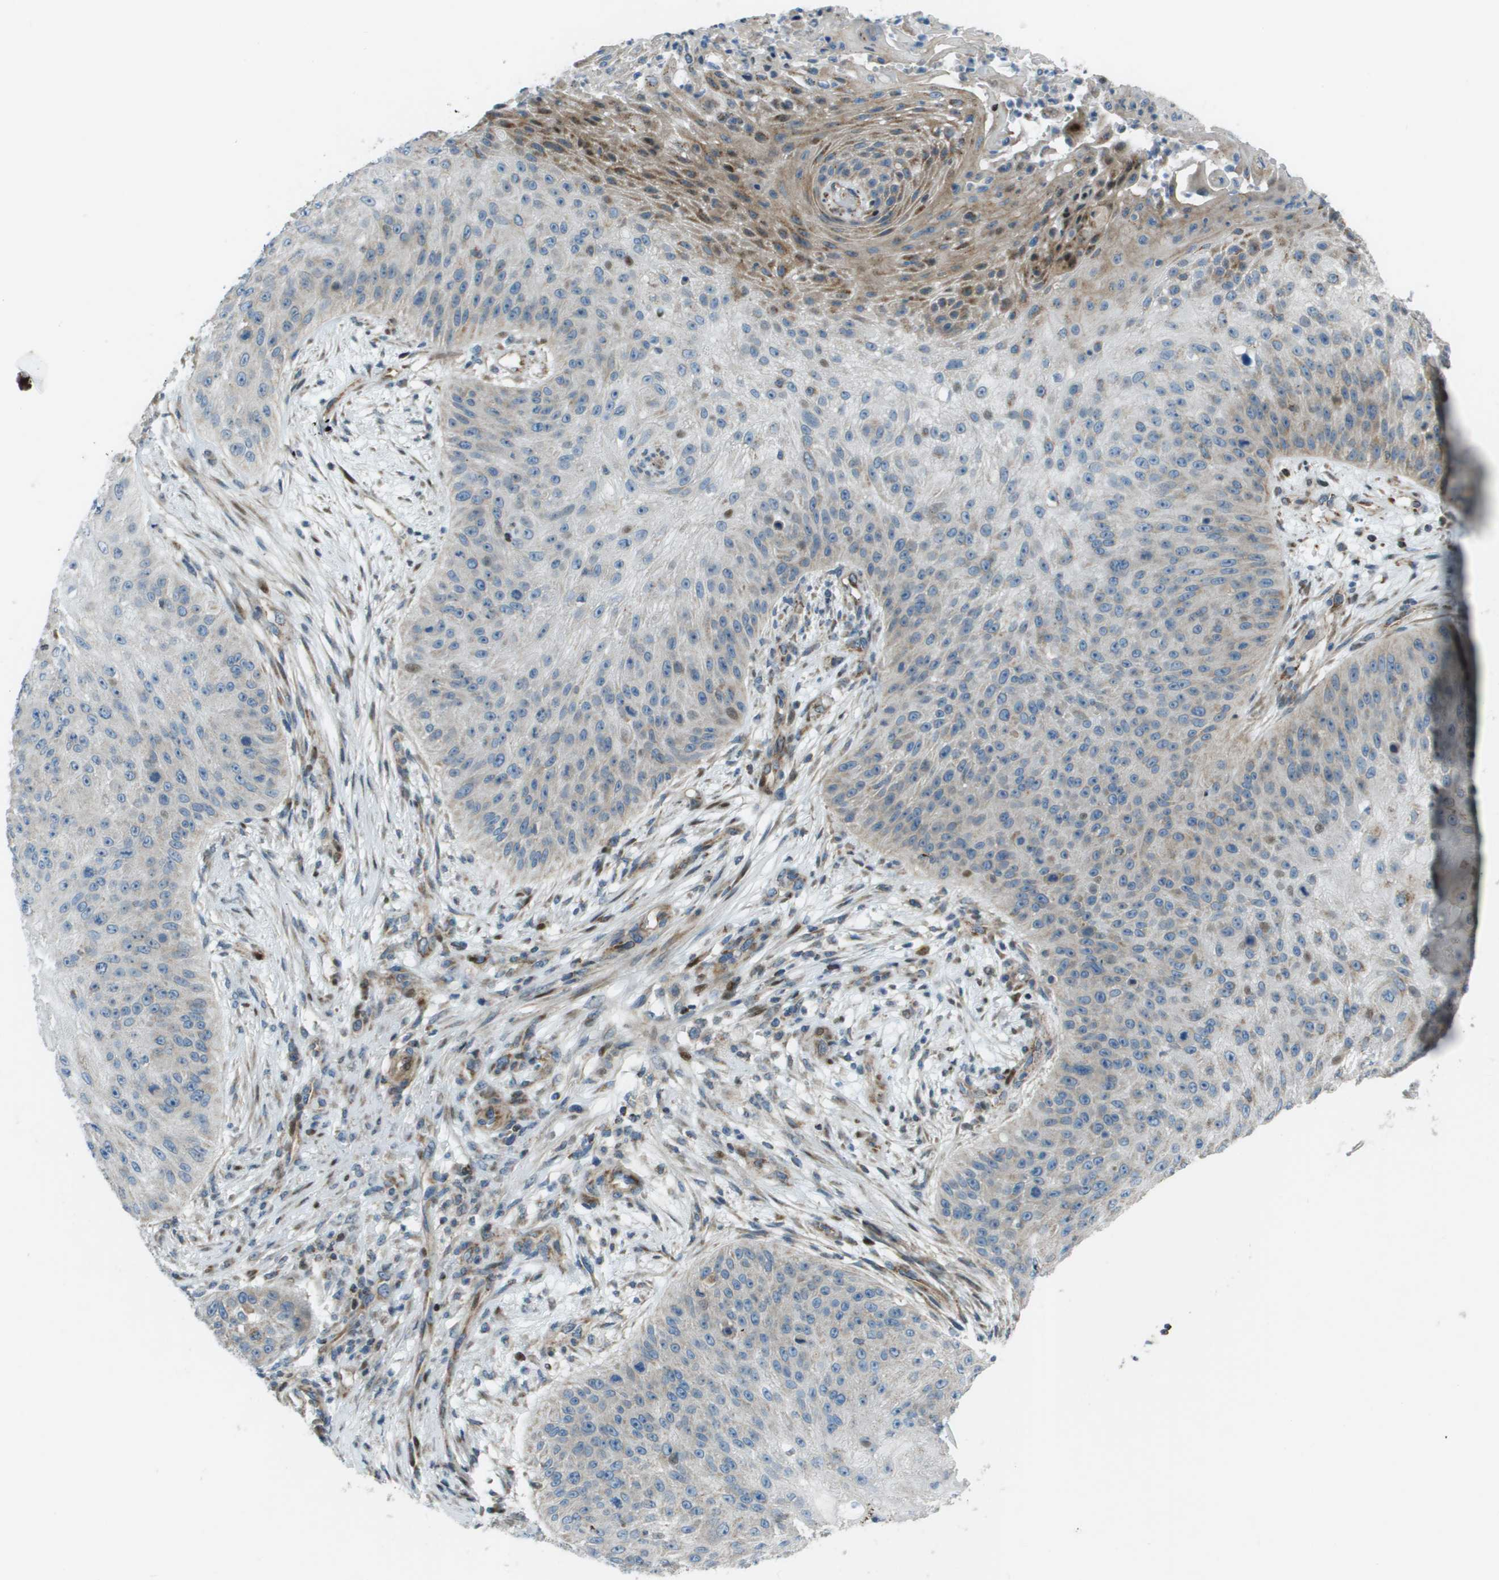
{"staining": {"intensity": "weak", "quantity": "<25%", "location": "cytoplasmic/membranous"}, "tissue": "skin cancer", "cell_type": "Tumor cells", "image_type": "cancer", "snomed": [{"axis": "morphology", "description": "Squamous cell carcinoma, NOS"}, {"axis": "topography", "description": "Skin"}], "caption": "The immunohistochemistry micrograph has no significant expression in tumor cells of skin cancer (squamous cell carcinoma) tissue. Brightfield microscopy of immunohistochemistry (IHC) stained with DAB (brown) and hematoxylin (blue), captured at high magnification.", "gene": "MGAT3", "patient": {"sex": "female", "age": 80}}